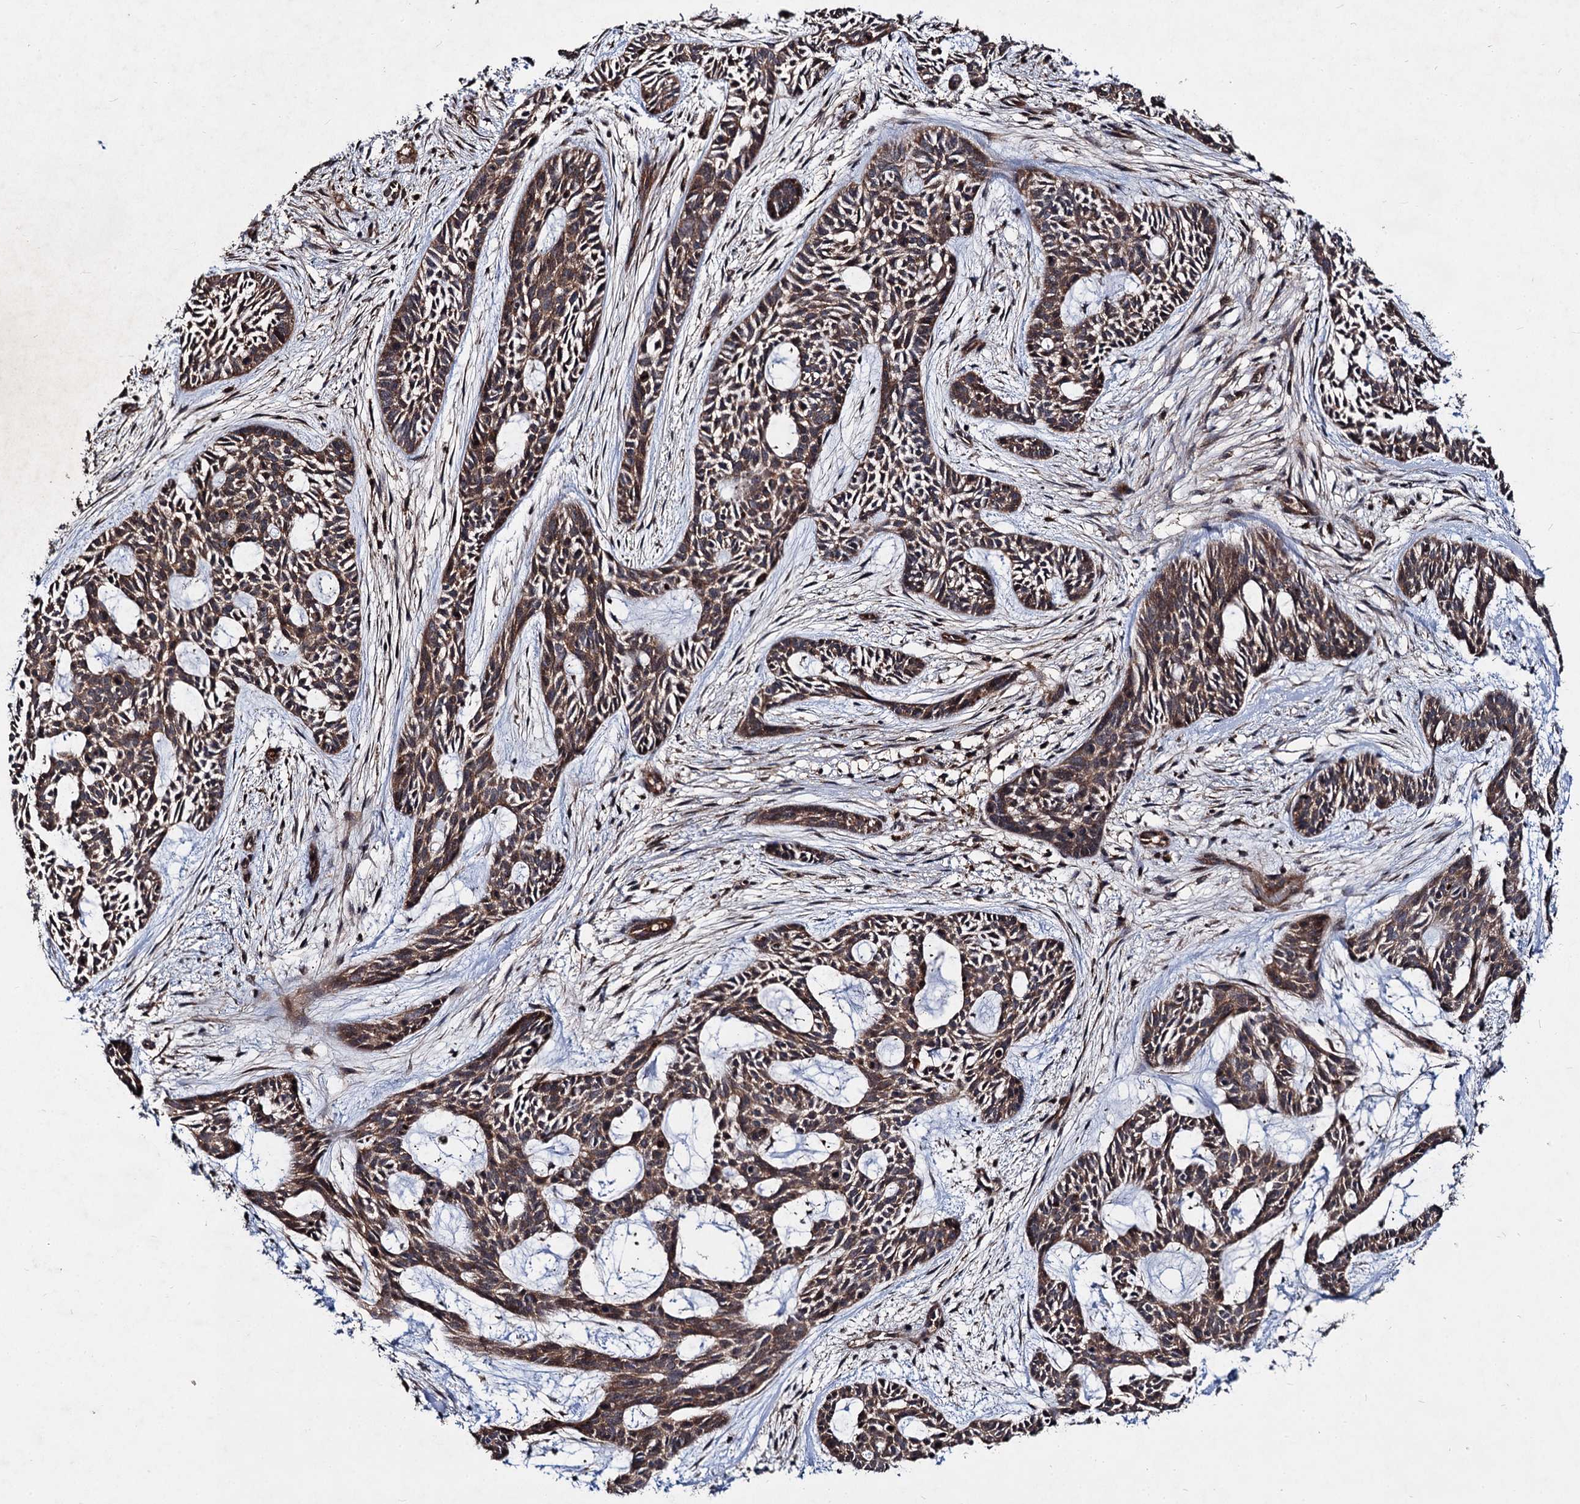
{"staining": {"intensity": "moderate", "quantity": ">75%", "location": "cytoplasmic/membranous"}, "tissue": "skin cancer", "cell_type": "Tumor cells", "image_type": "cancer", "snomed": [{"axis": "morphology", "description": "Basal cell carcinoma"}, {"axis": "topography", "description": "Skin"}], "caption": "Immunohistochemistry of skin cancer (basal cell carcinoma) reveals medium levels of moderate cytoplasmic/membranous expression in approximately >75% of tumor cells.", "gene": "BCL2L2", "patient": {"sex": "male", "age": 89}}